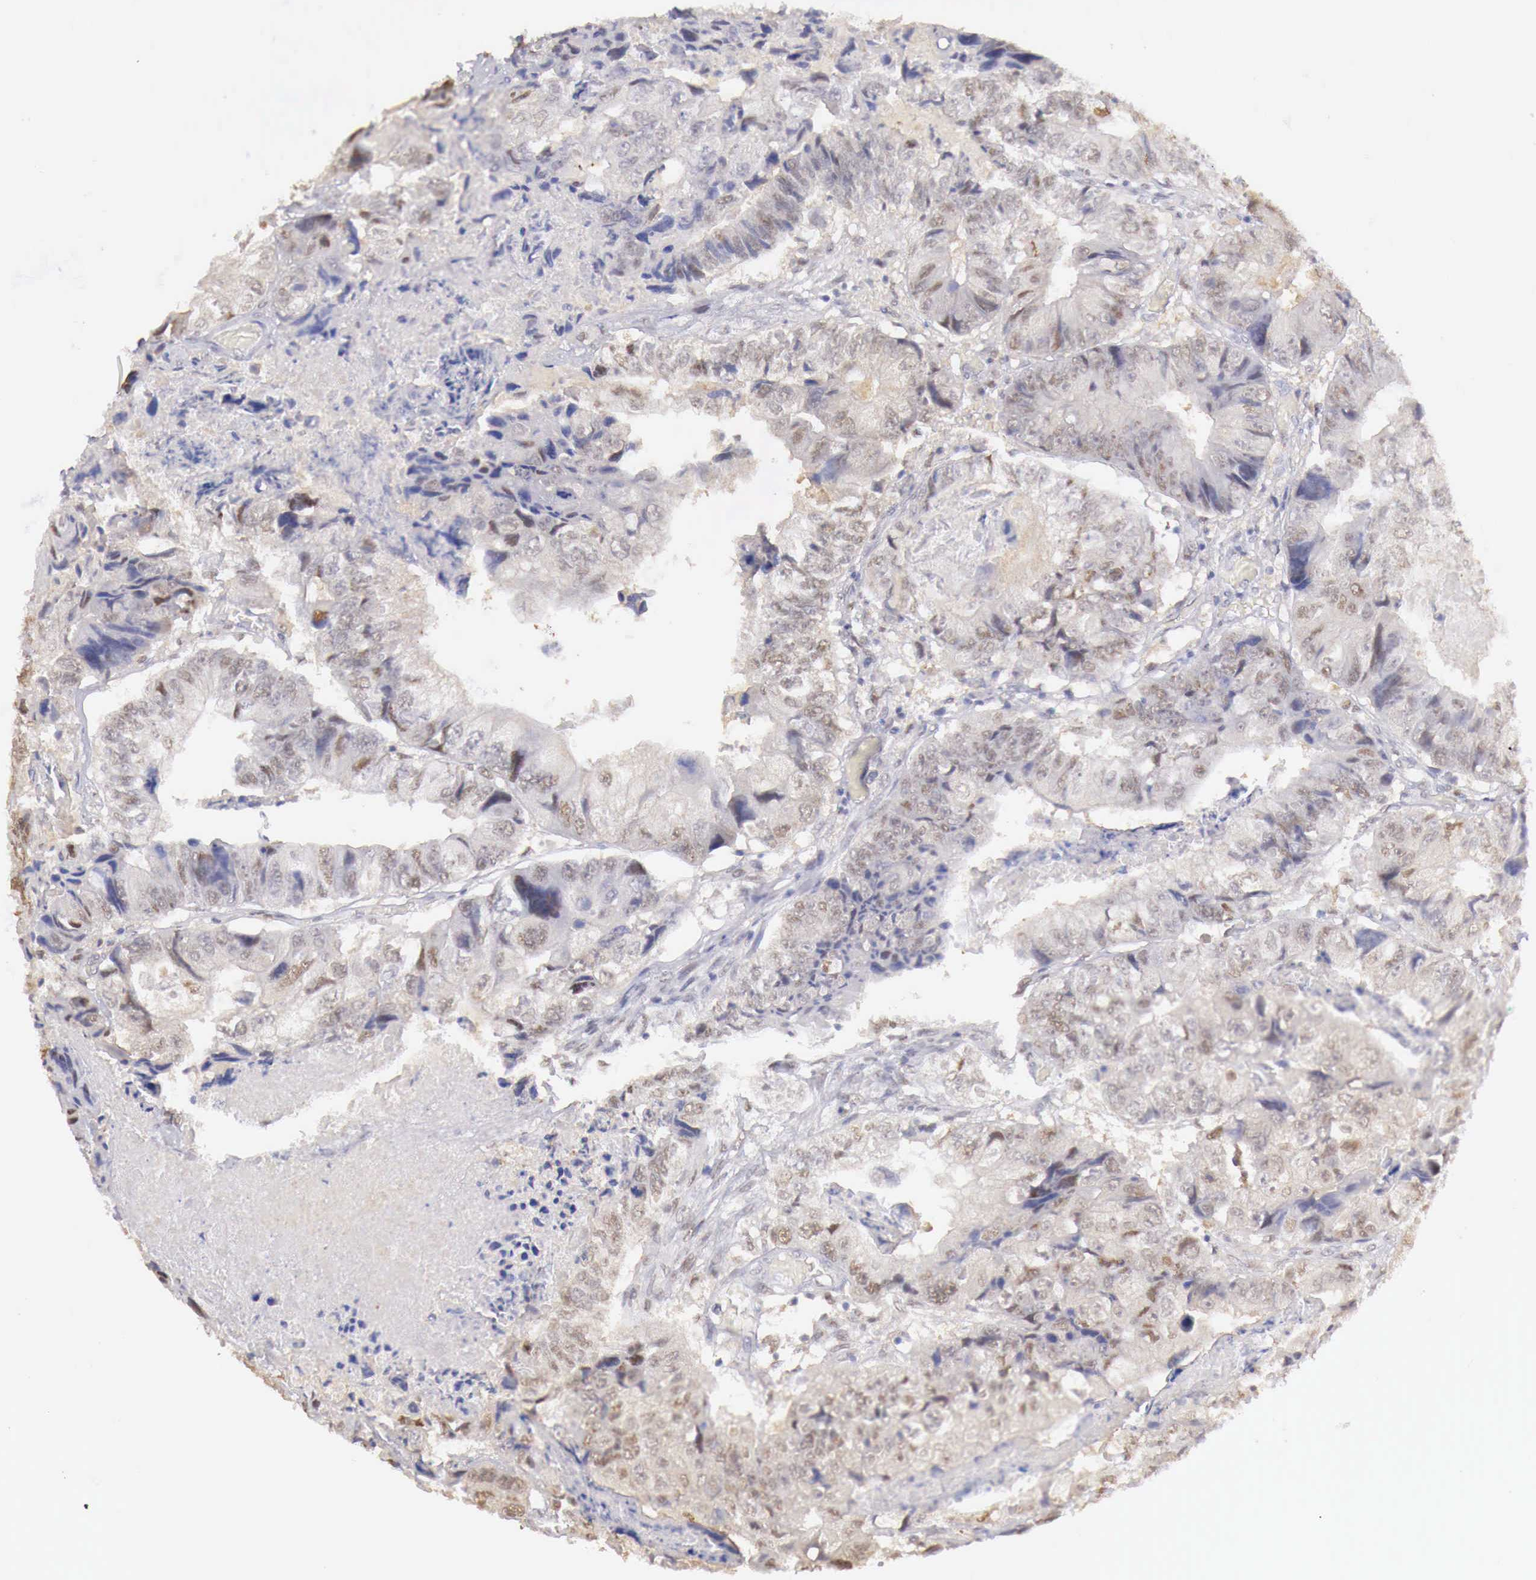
{"staining": {"intensity": "weak", "quantity": "25%-75%", "location": "nuclear"}, "tissue": "colorectal cancer", "cell_type": "Tumor cells", "image_type": "cancer", "snomed": [{"axis": "morphology", "description": "Adenocarcinoma, NOS"}, {"axis": "topography", "description": "Rectum"}], "caption": "IHC of colorectal cancer exhibits low levels of weak nuclear staining in approximately 25%-75% of tumor cells. Using DAB (brown) and hematoxylin (blue) stains, captured at high magnification using brightfield microscopy.", "gene": "UBA1", "patient": {"sex": "female", "age": 82}}